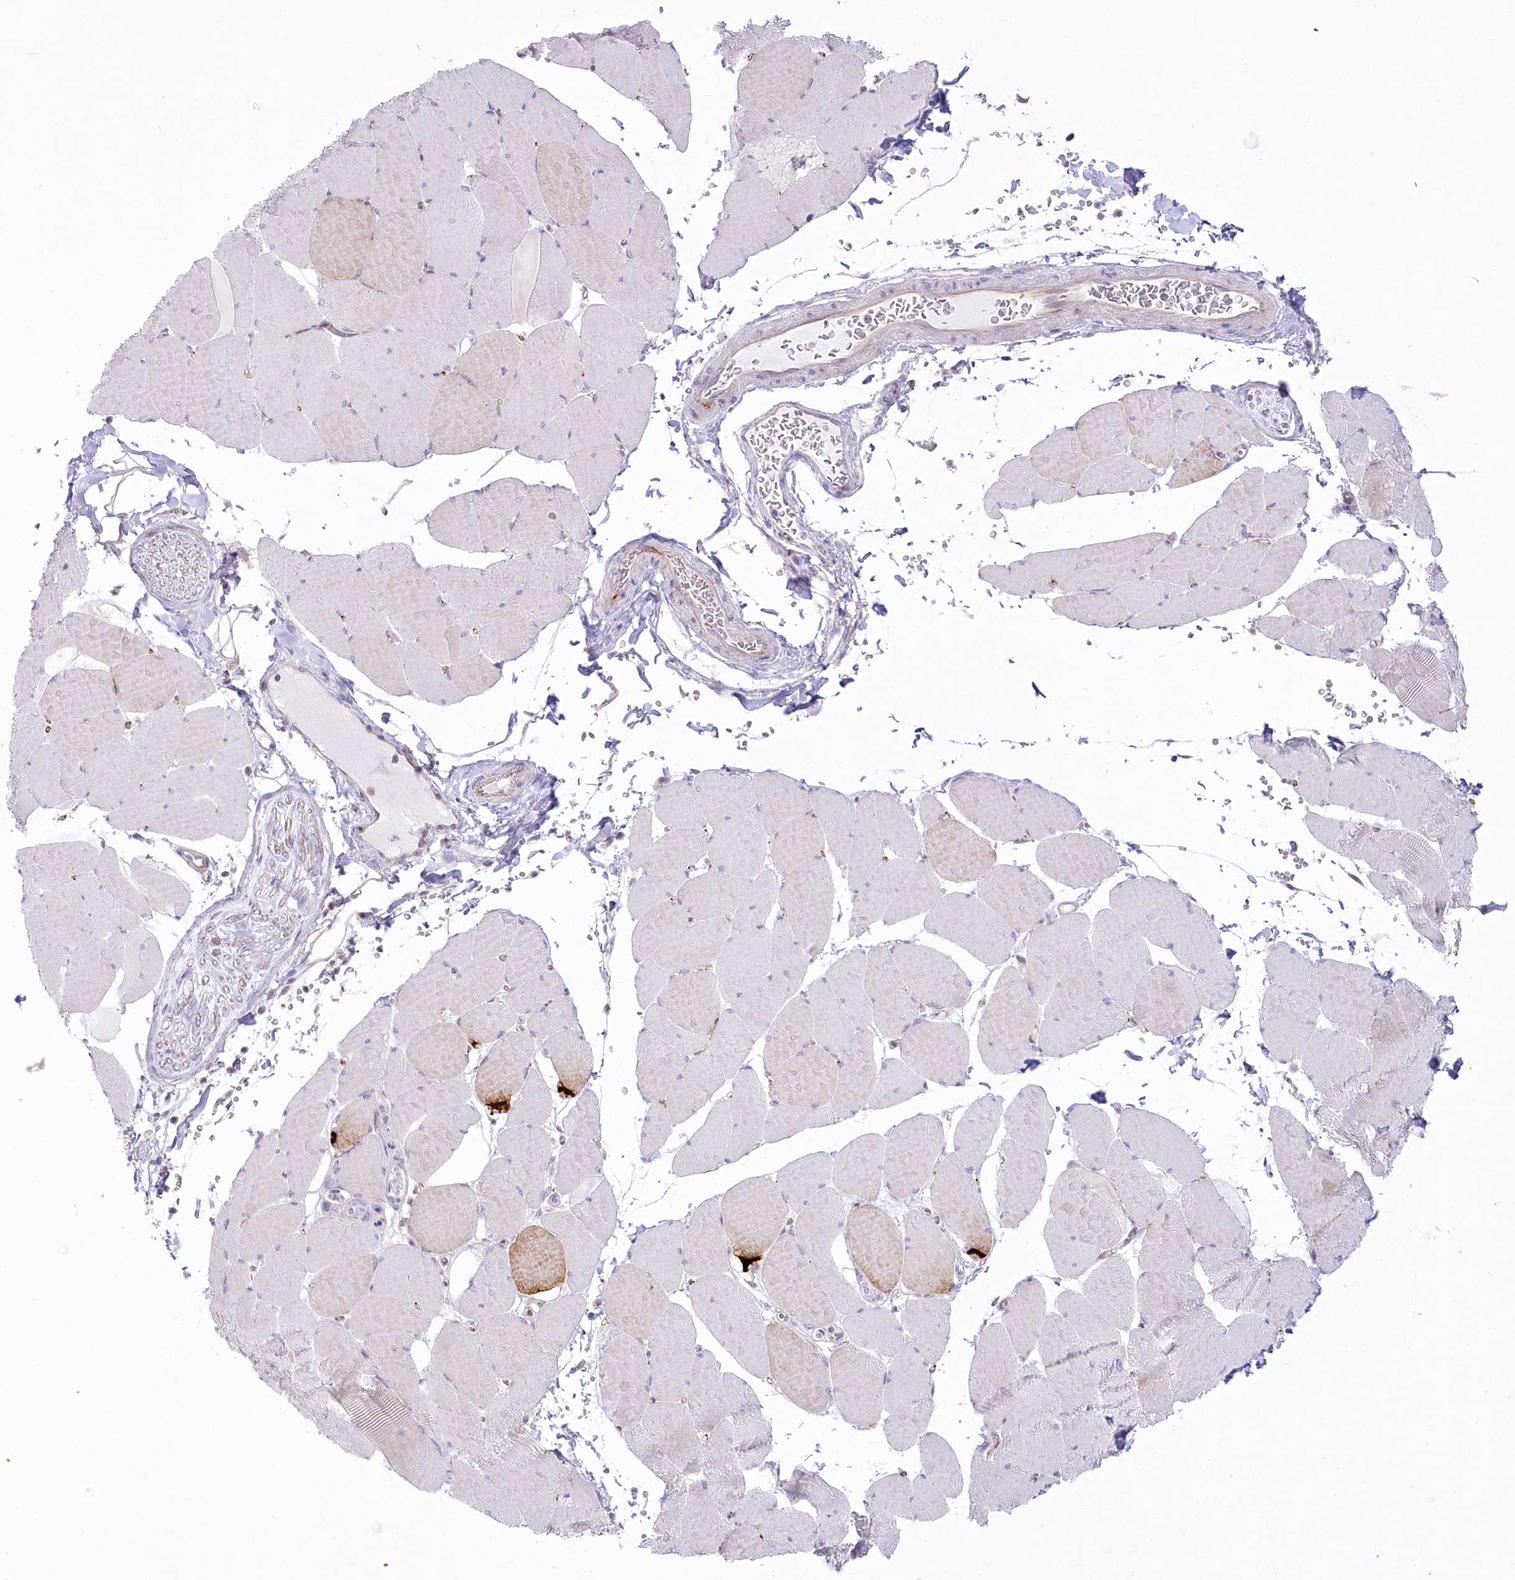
{"staining": {"intensity": "moderate", "quantity": "<25%", "location": "cytoplasmic/membranous"}, "tissue": "skeletal muscle", "cell_type": "Myocytes", "image_type": "normal", "snomed": [{"axis": "morphology", "description": "Normal tissue, NOS"}, {"axis": "topography", "description": "Skeletal muscle"}, {"axis": "topography", "description": "Head-Neck"}], "caption": "Immunohistochemical staining of benign human skeletal muscle demonstrates low levels of moderate cytoplasmic/membranous expression in approximately <25% of myocytes.", "gene": "ZNF843", "patient": {"sex": "male", "age": 66}}